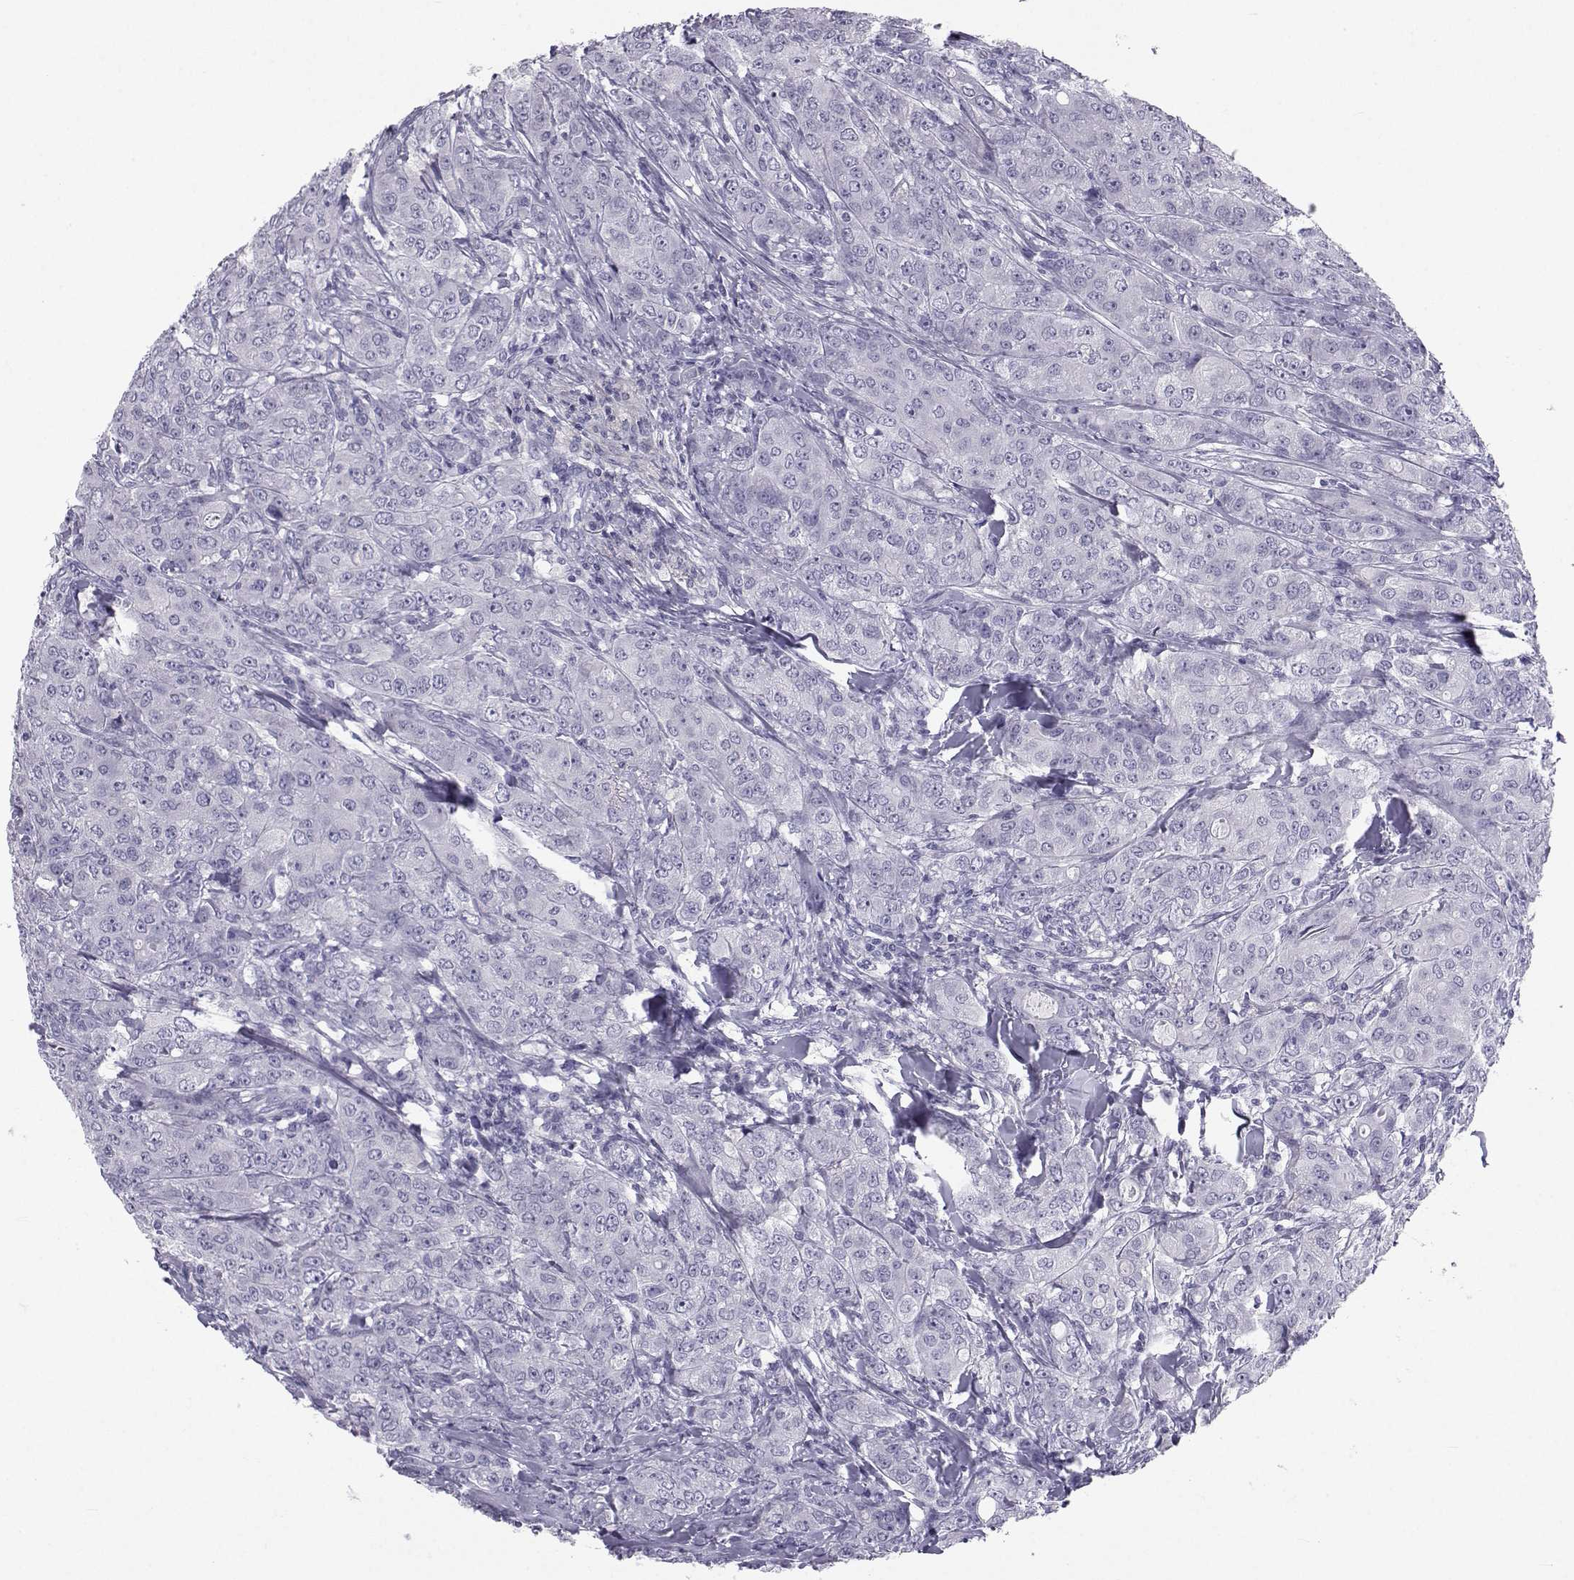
{"staining": {"intensity": "negative", "quantity": "none", "location": "none"}, "tissue": "breast cancer", "cell_type": "Tumor cells", "image_type": "cancer", "snomed": [{"axis": "morphology", "description": "Duct carcinoma"}, {"axis": "topography", "description": "Breast"}], "caption": "Micrograph shows no protein positivity in tumor cells of breast cancer (infiltrating ductal carcinoma) tissue. (Stains: DAB IHC with hematoxylin counter stain, Microscopy: brightfield microscopy at high magnification).", "gene": "PCSK1N", "patient": {"sex": "female", "age": 43}}